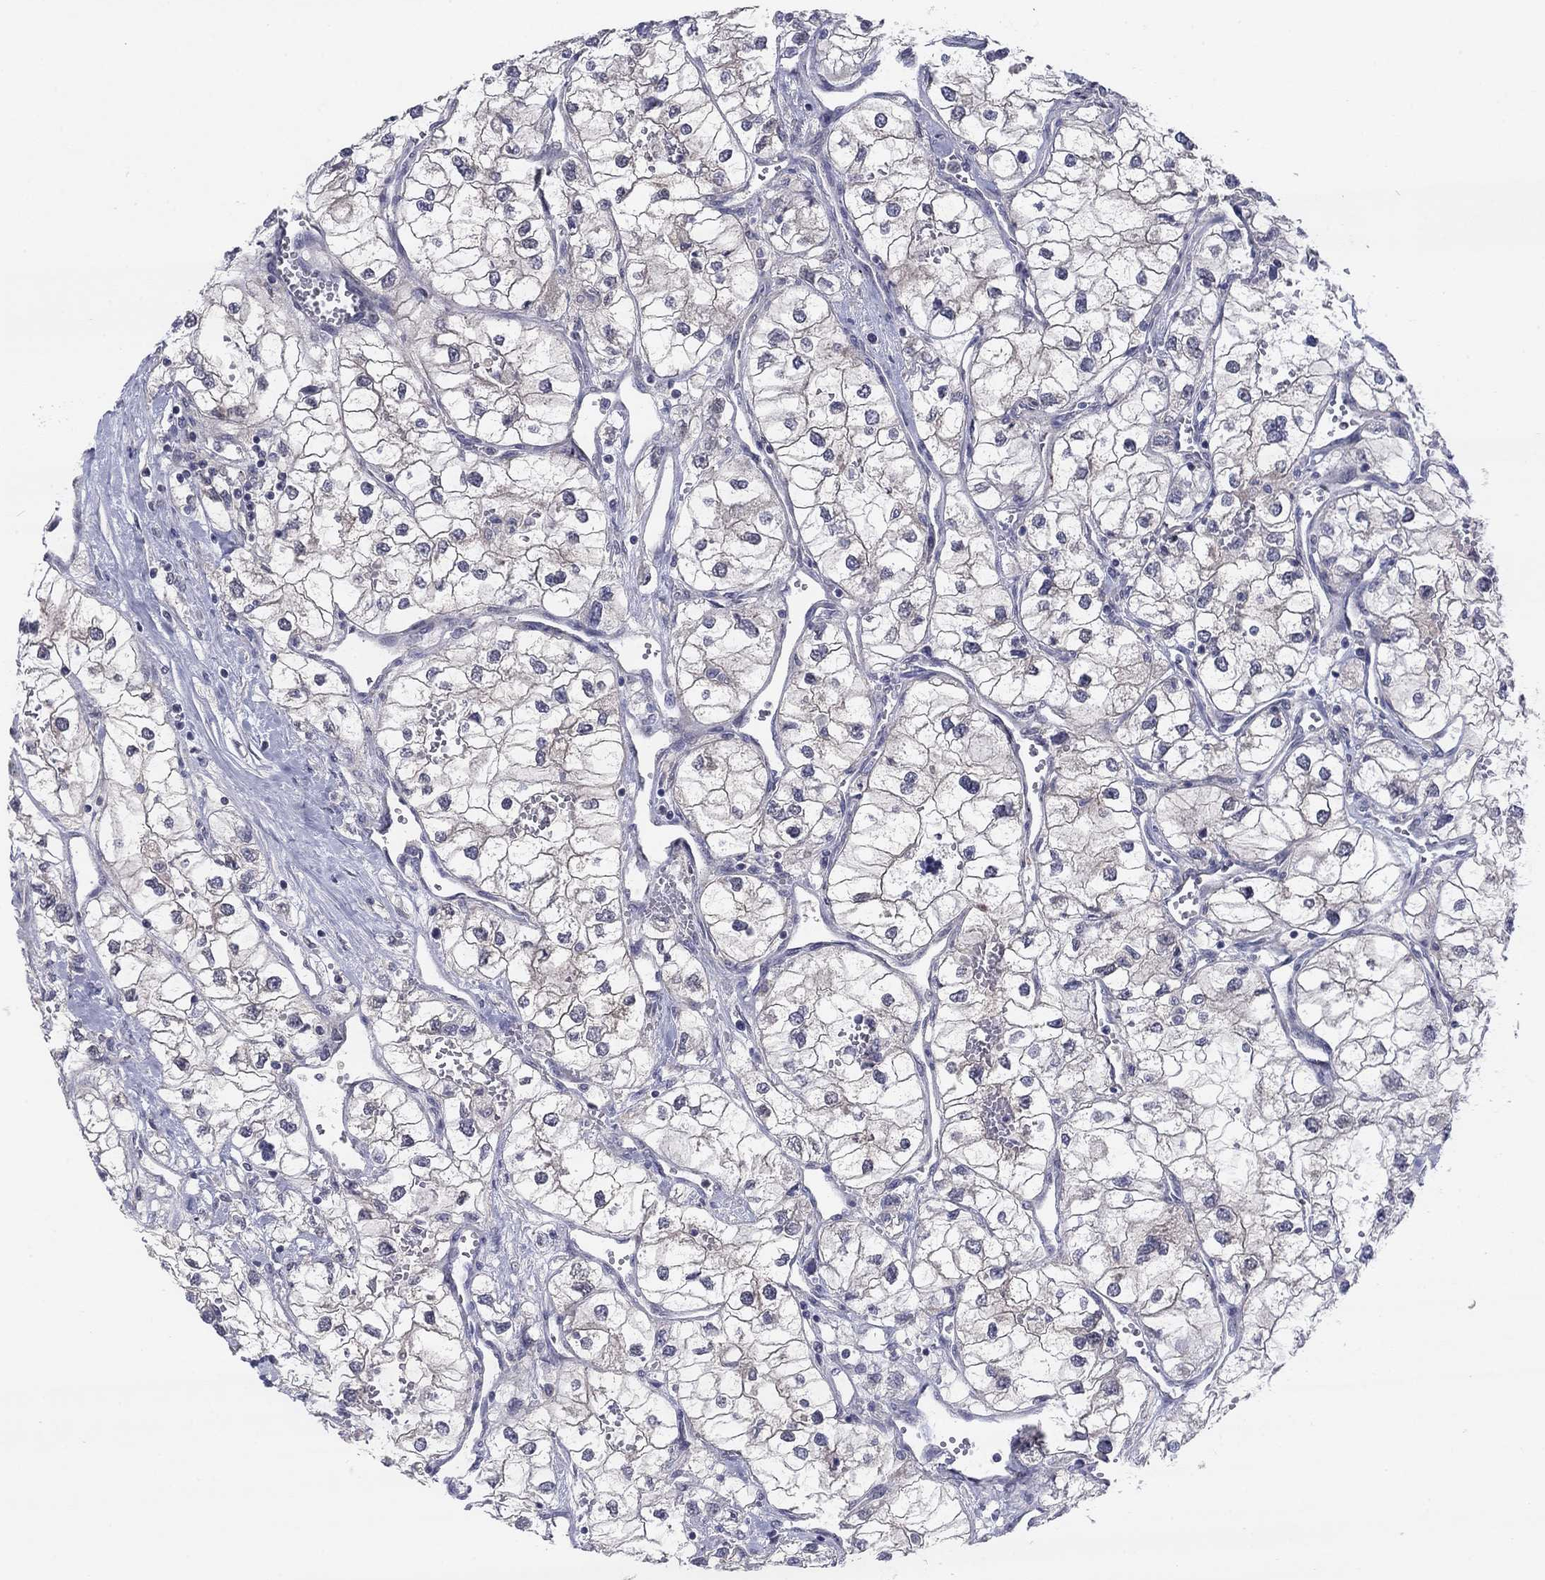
{"staining": {"intensity": "negative", "quantity": "none", "location": "none"}, "tissue": "renal cancer", "cell_type": "Tumor cells", "image_type": "cancer", "snomed": [{"axis": "morphology", "description": "Adenocarcinoma, NOS"}, {"axis": "topography", "description": "Kidney"}], "caption": "This is an immunohistochemistry (IHC) histopathology image of adenocarcinoma (renal). There is no staining in tumor cells.", "gene": "AMN1", "patient": {"sex": "male", "age": 59}}